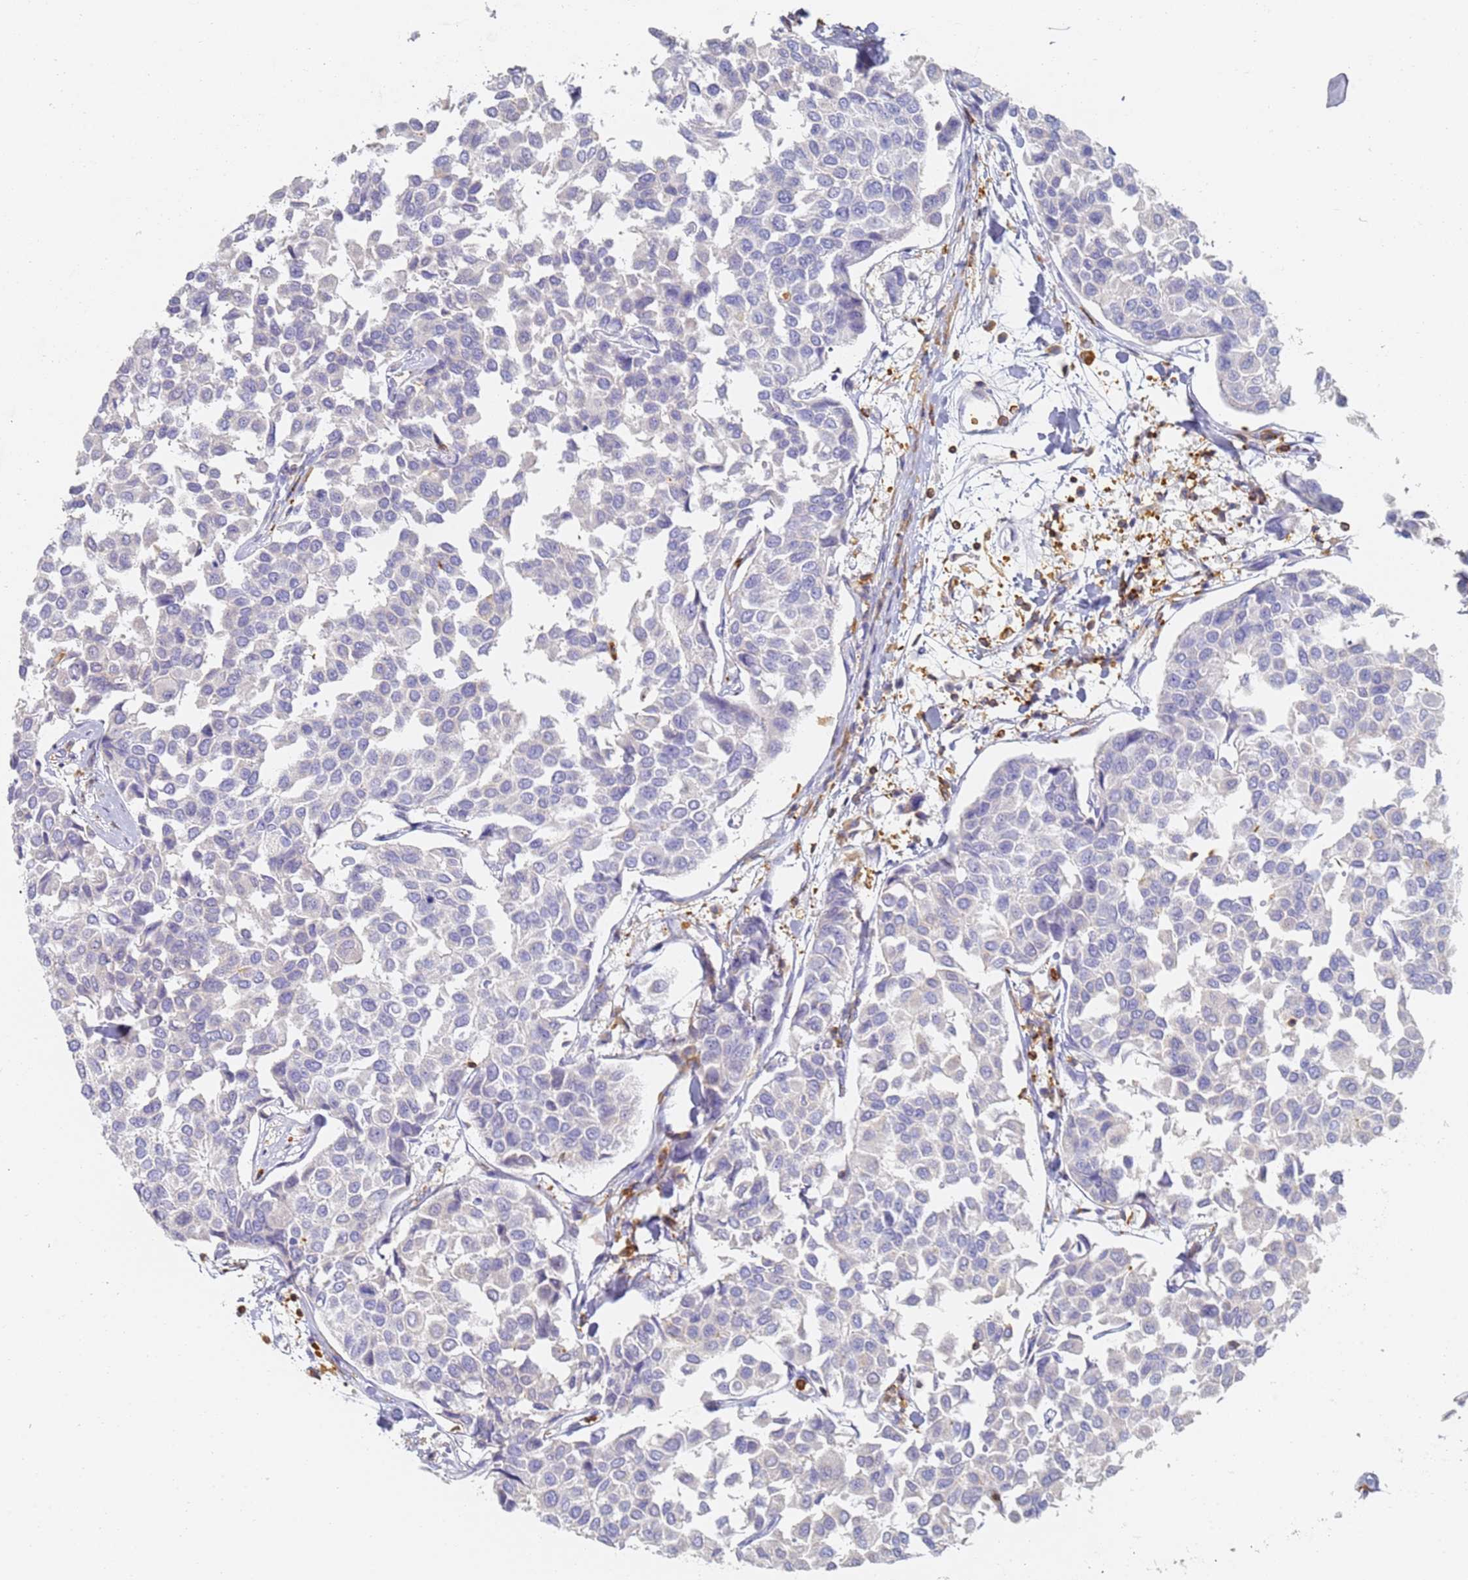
{"staining": {"intensity": "negative", "quantity": "none", "location": "none"}, "tissue": "breast cancer", "cell_type": "Tumor cells", "image_type": "cancer", "snomed": [{"axis": "morphology", "description": "Duct carcinoma"}, {"axis": "topography", "description": "Breast"}], "caption": "The photomicrograph shows no staining of tumor cells in intraductal carcinoma (breast).", "gene": "BIN2", "patient": {"sex": "female", "age": 55}}